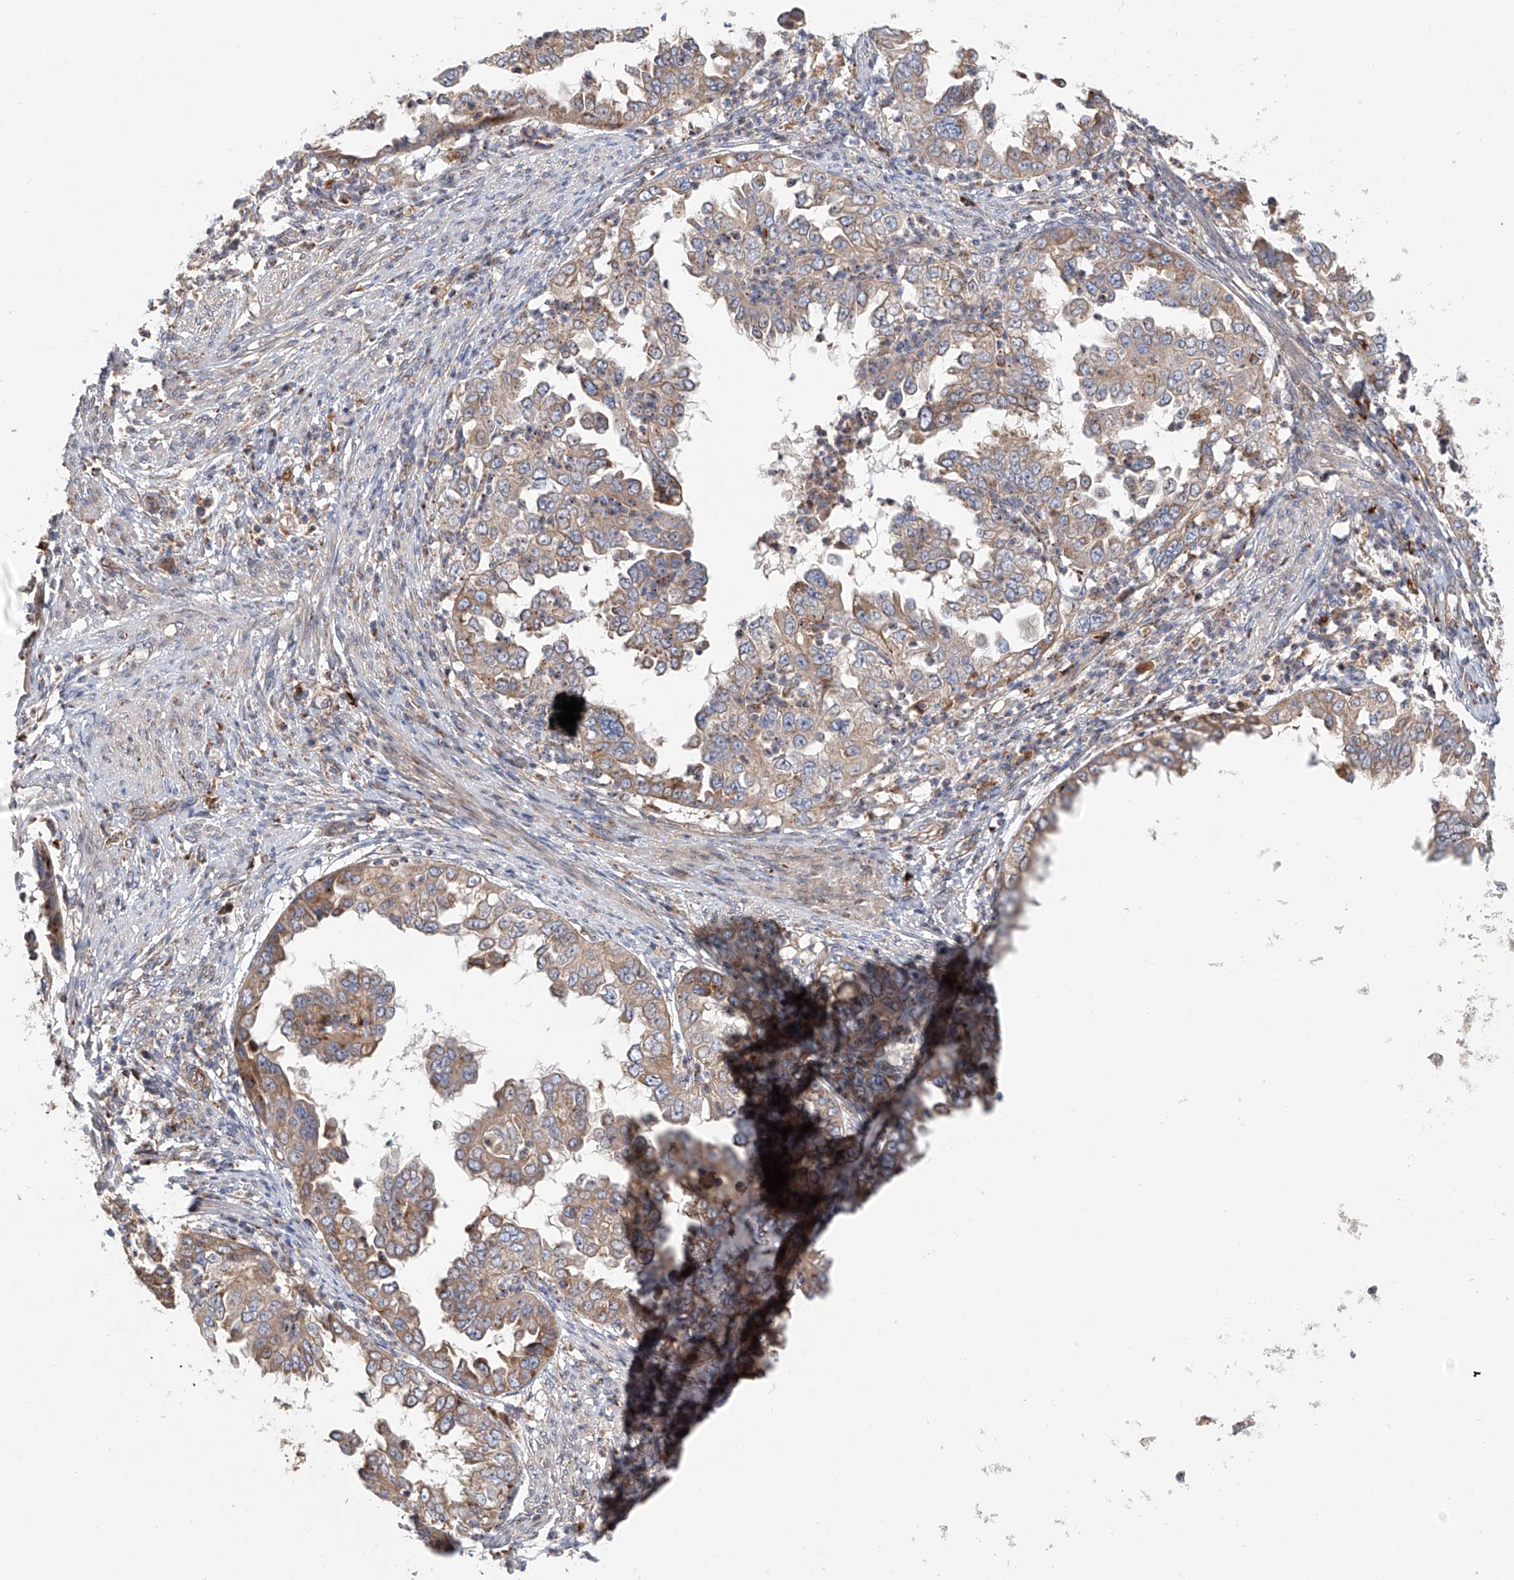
{"staining": {"intensity": "moderate", "quantity": "<25%", "location": "cytoplasmic/membranous"}, "tissue": "endometrial cancer", "cell_type": "Tumor cells", "image_type": "cancer", "snomed": [{"axis": "morphology", "description": "Adenocarcinoma, NOS"}, {"axis": "topography", "description": "Endometrium"}], "caption": "Brown immunohistochemical staining in human endometrial cancer (adenocarcinoma) reveals moderate cytoplasmic/membranous positivity in about <25% of tumor cells.", "gene": "HGSNAT", "patient": {"sex": "female", "age": 85}}